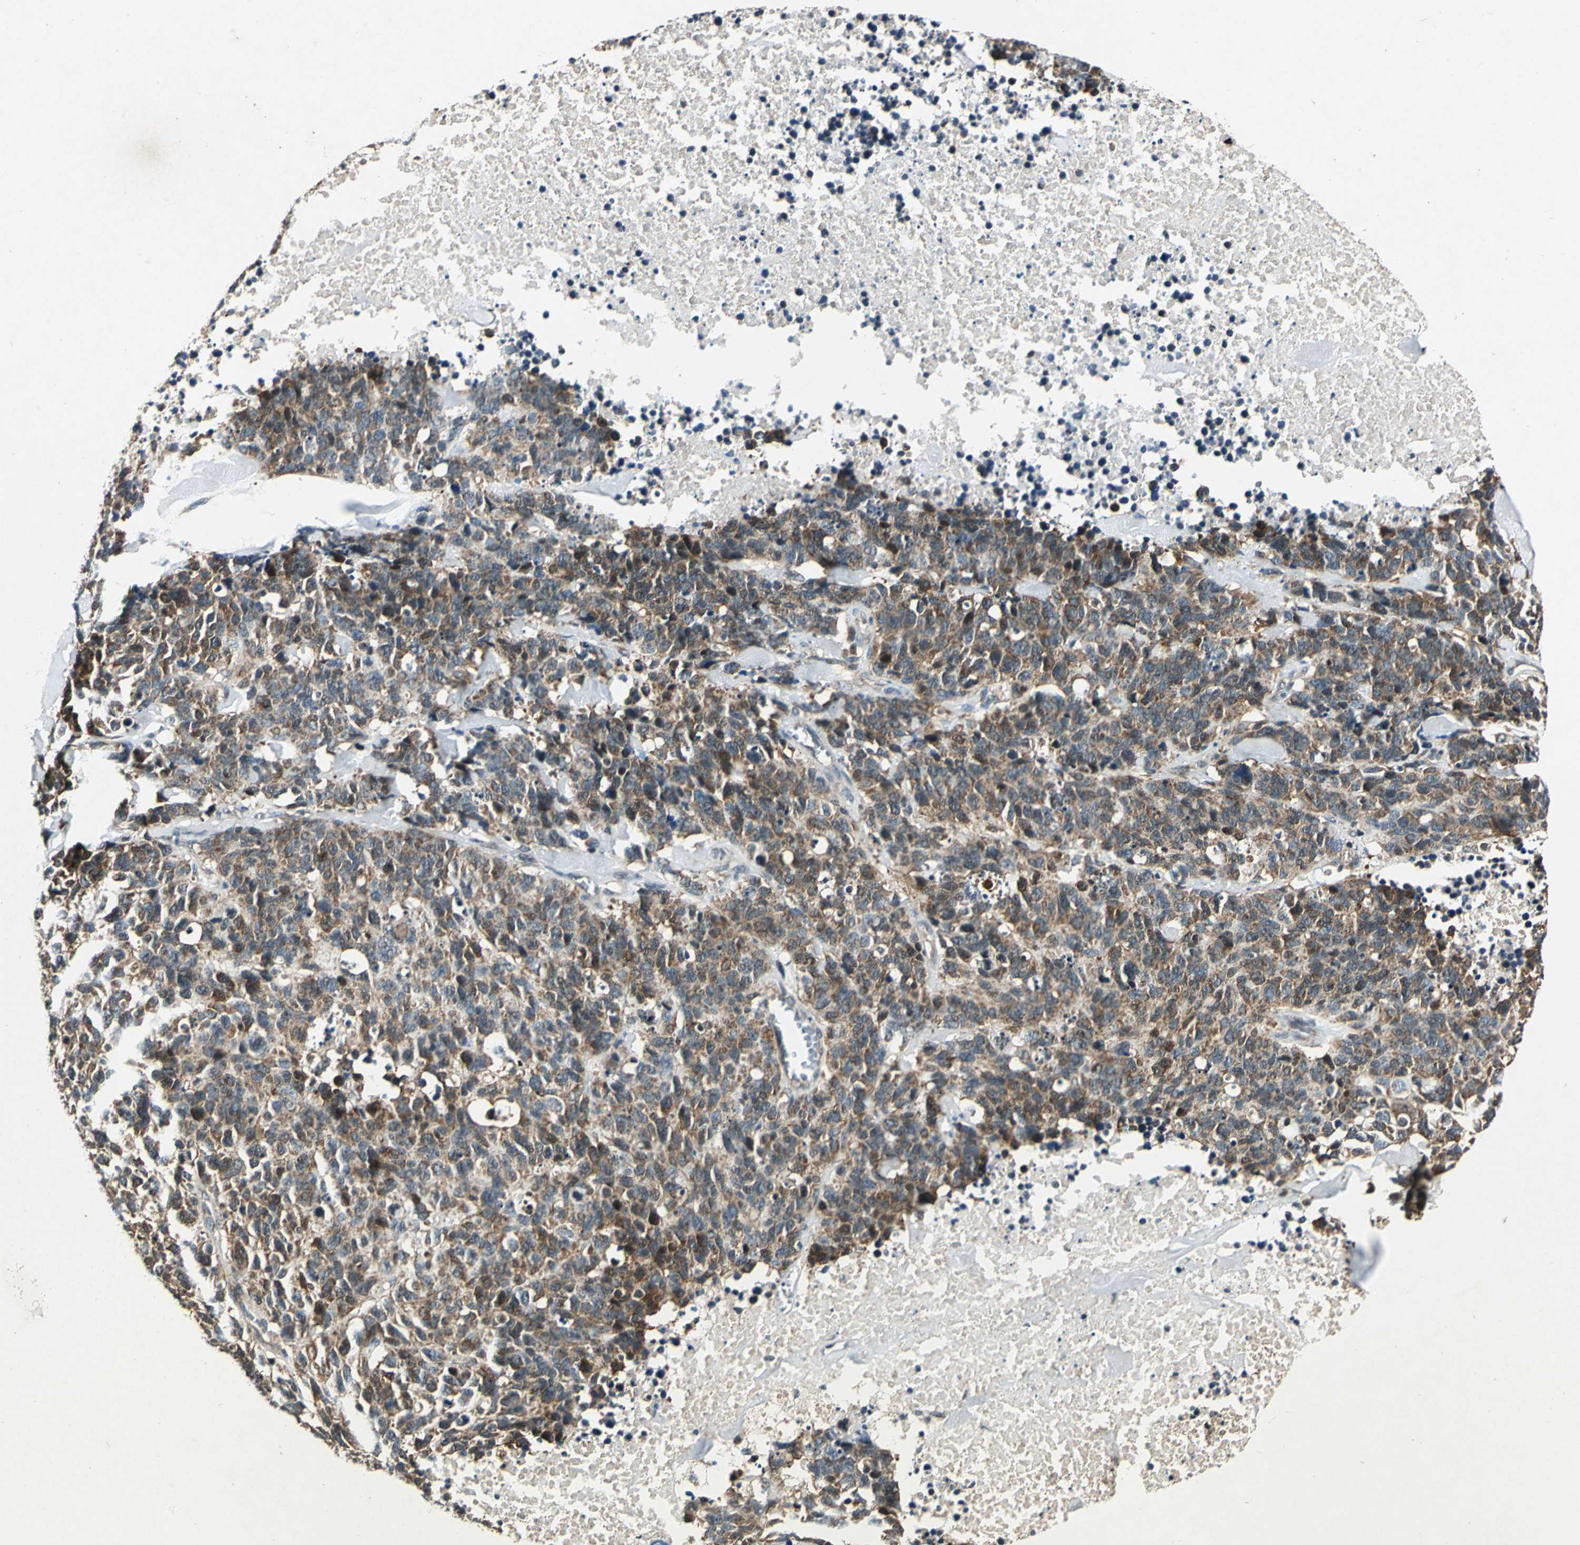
{"staining": {"intensity": "strong", "quantity": ">75%", "location": "cytoplasmic/membranous"}, "tissue": "lung cancer", "cell_type": "Tumor cells", "image_type": "cancer", "snomed": [{"axis": "morphology", "description": "Neoplasm, malignant, NOS"}, {"axis": "topography", "description": "Lung"}], "caption": "Protein expression analysis of lung cancer shows strong cytoplasmic/membranous expression in approximately >75% of tumor cells.", "gene": "AHSA1", "patient": {"sex": "female", "age": 58}}